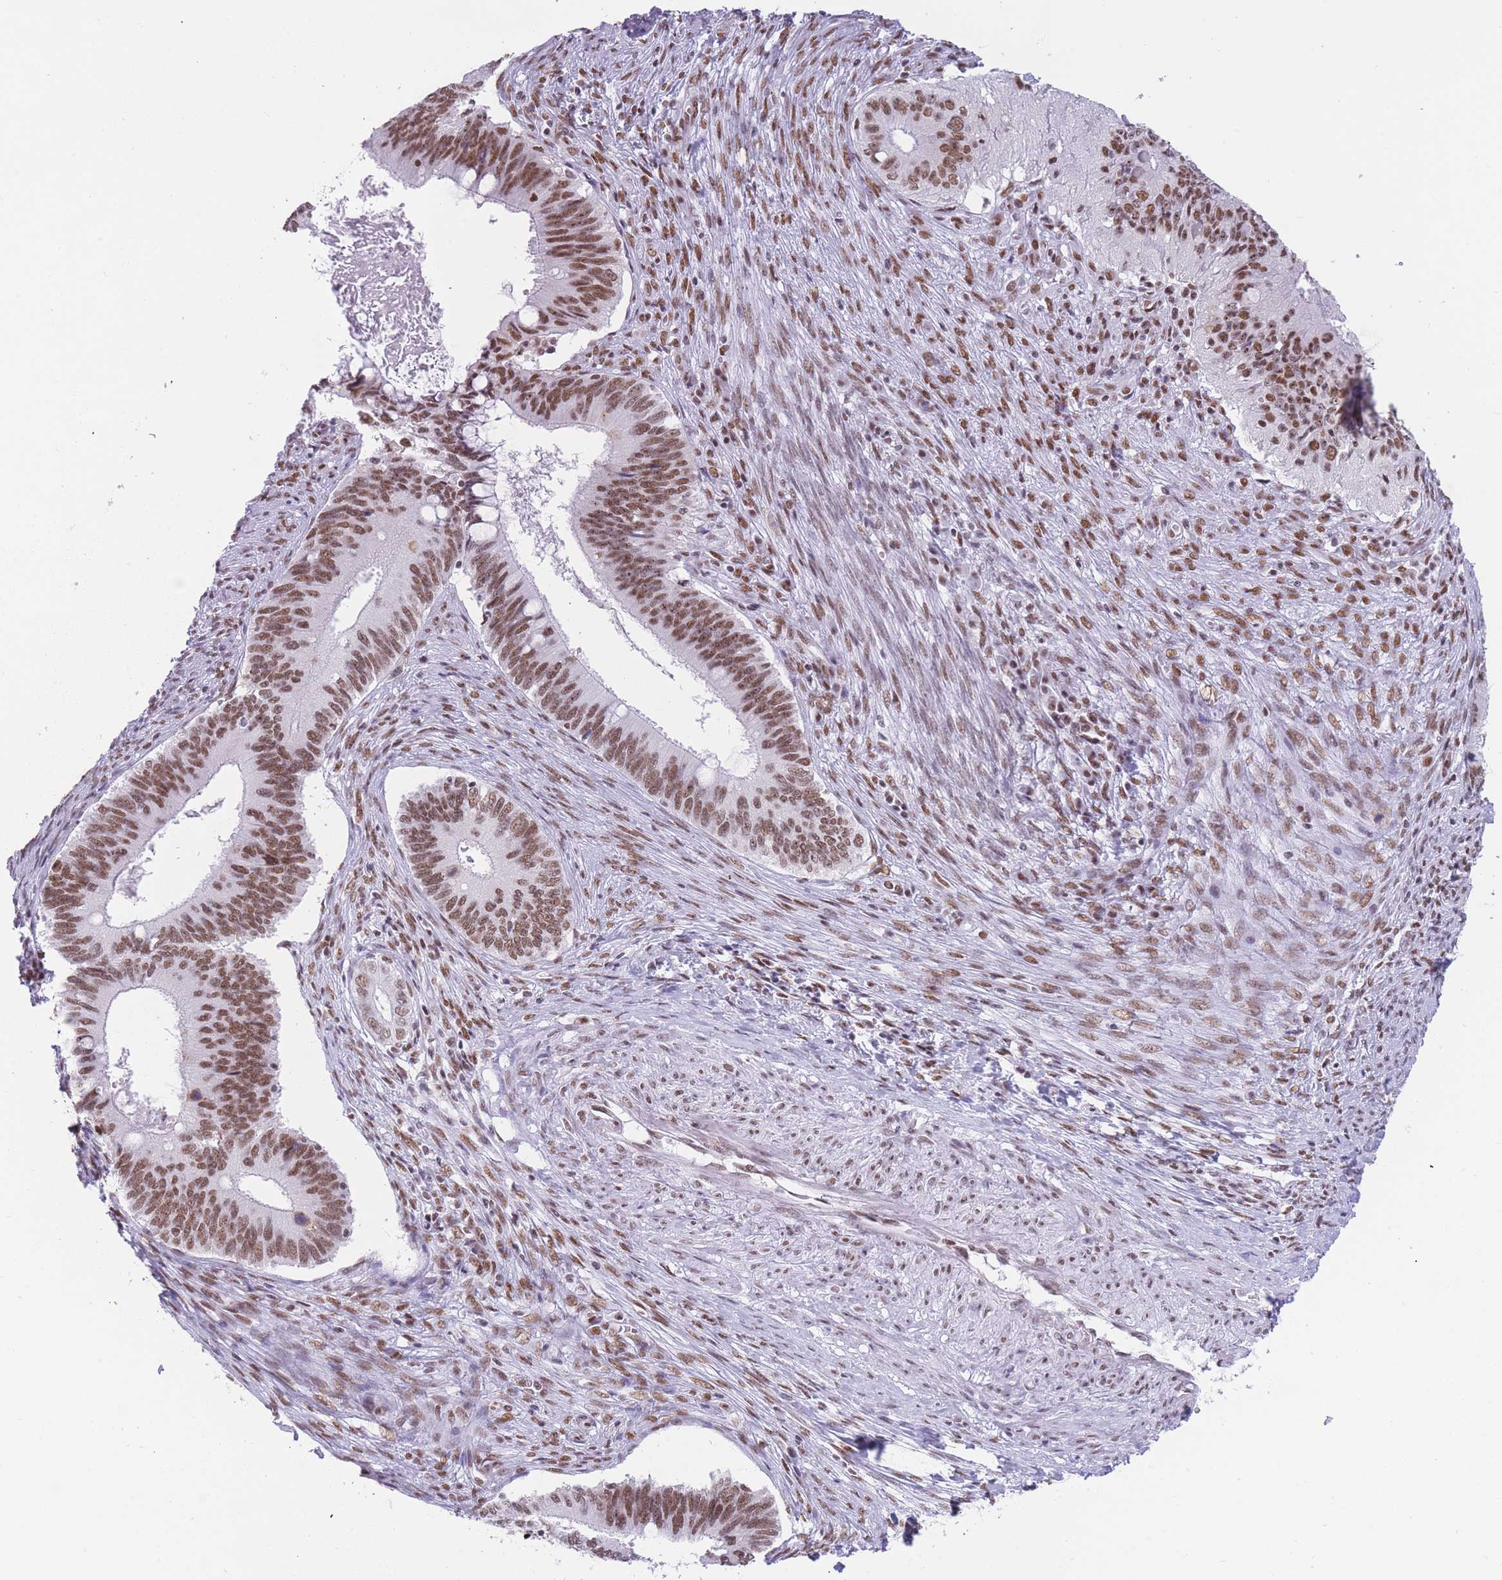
{"staining": {"intensity": "moderate", "quantity": ">75%", "location": "nuclear"}, "tissue": "cervical cancer", "cell_type": "Tumor cells", "image_type": "cancer", "snomed": [{"axis": "morphology", "description": "Adenocarcinoma, NOS"}, {"axis": "topography", "description": "Cervix"}], "caption": "Human cervical cancer stained with a protein marker reveals moderate staining in tumor cells.", "gene": "HNRNPUL1", "patient": {"sex": "female", "age": 42}}